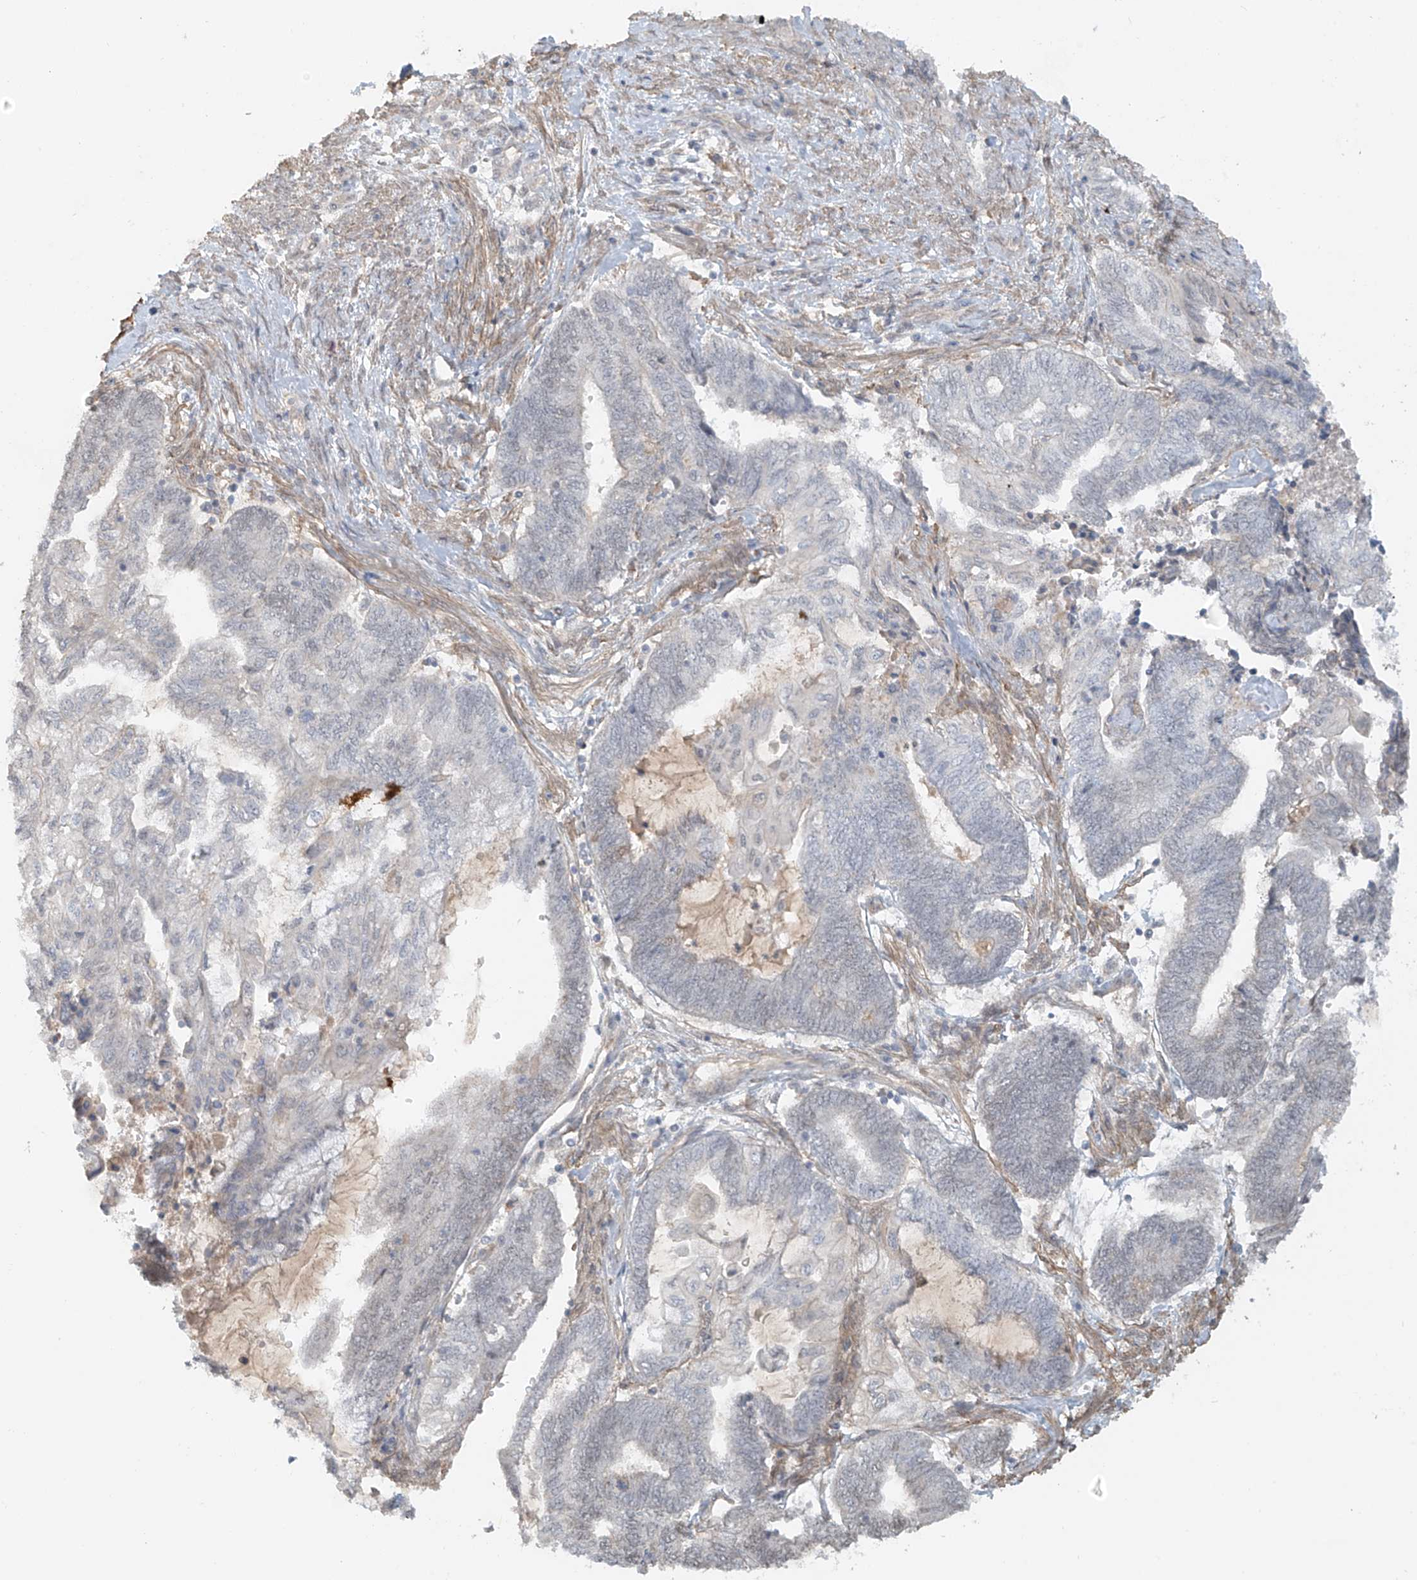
{"staining": {"intensity": "negative", "quantity": "none", "location": "none"}, "tissue": "endometrial cancer", "cell_type": "Tumor cells", "image_type": "cancer", "snomed": [{"axis": "morphology", "description": "Adenocarcinoma, NOS"}, {"axis": "topography", "description": "Uterus"}, {"axis": "topography", "description": "Endometrium"}], "caption": "The image reveals no staining of tumor cells in endometrial cancer.", "gene": "ABCD1", "patient": {"sex": "female", "age": 70}}